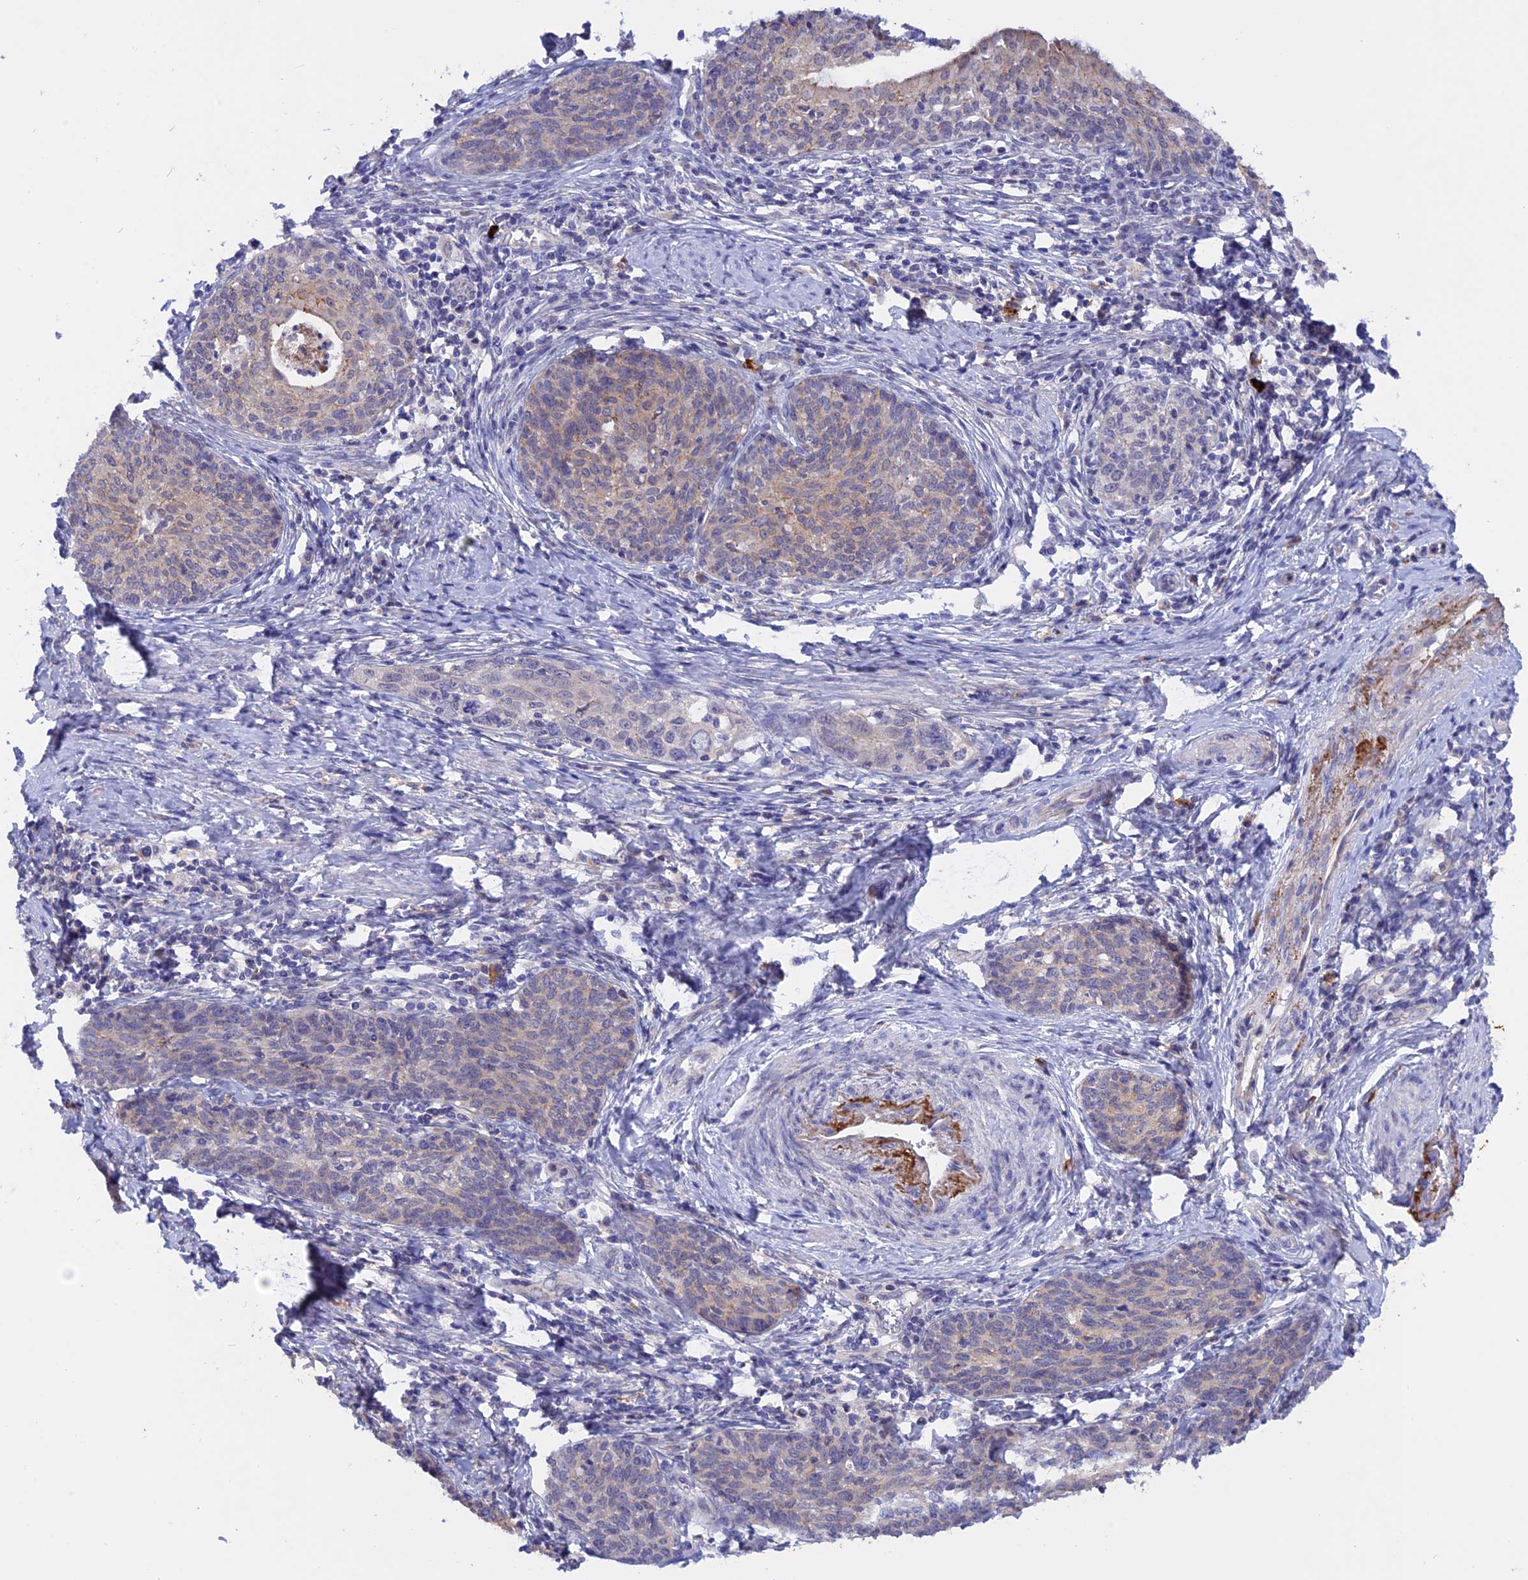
{"staining": {"intensity": "weak", "quantity": "25%-75%", "location": "cytoplasmic/membranous"}, "tissue": "cervical cancer", "cell_type": "Tumor cells", "image_type": "cancer", "snomed": [{"axis": "morphology", "description": "Squamous cell carcinoma, NOS"}, {"axis": "topography", "description": "Cervix"}], "caption": "Cervical squamous cell carcinoma stained with DAB IHC displays low levels of weak cytoplasmic/membranous staining in about 25%-75% of tumor cells.", "gene": "GK5", "patient": {"sex": "female", "age": 52}}